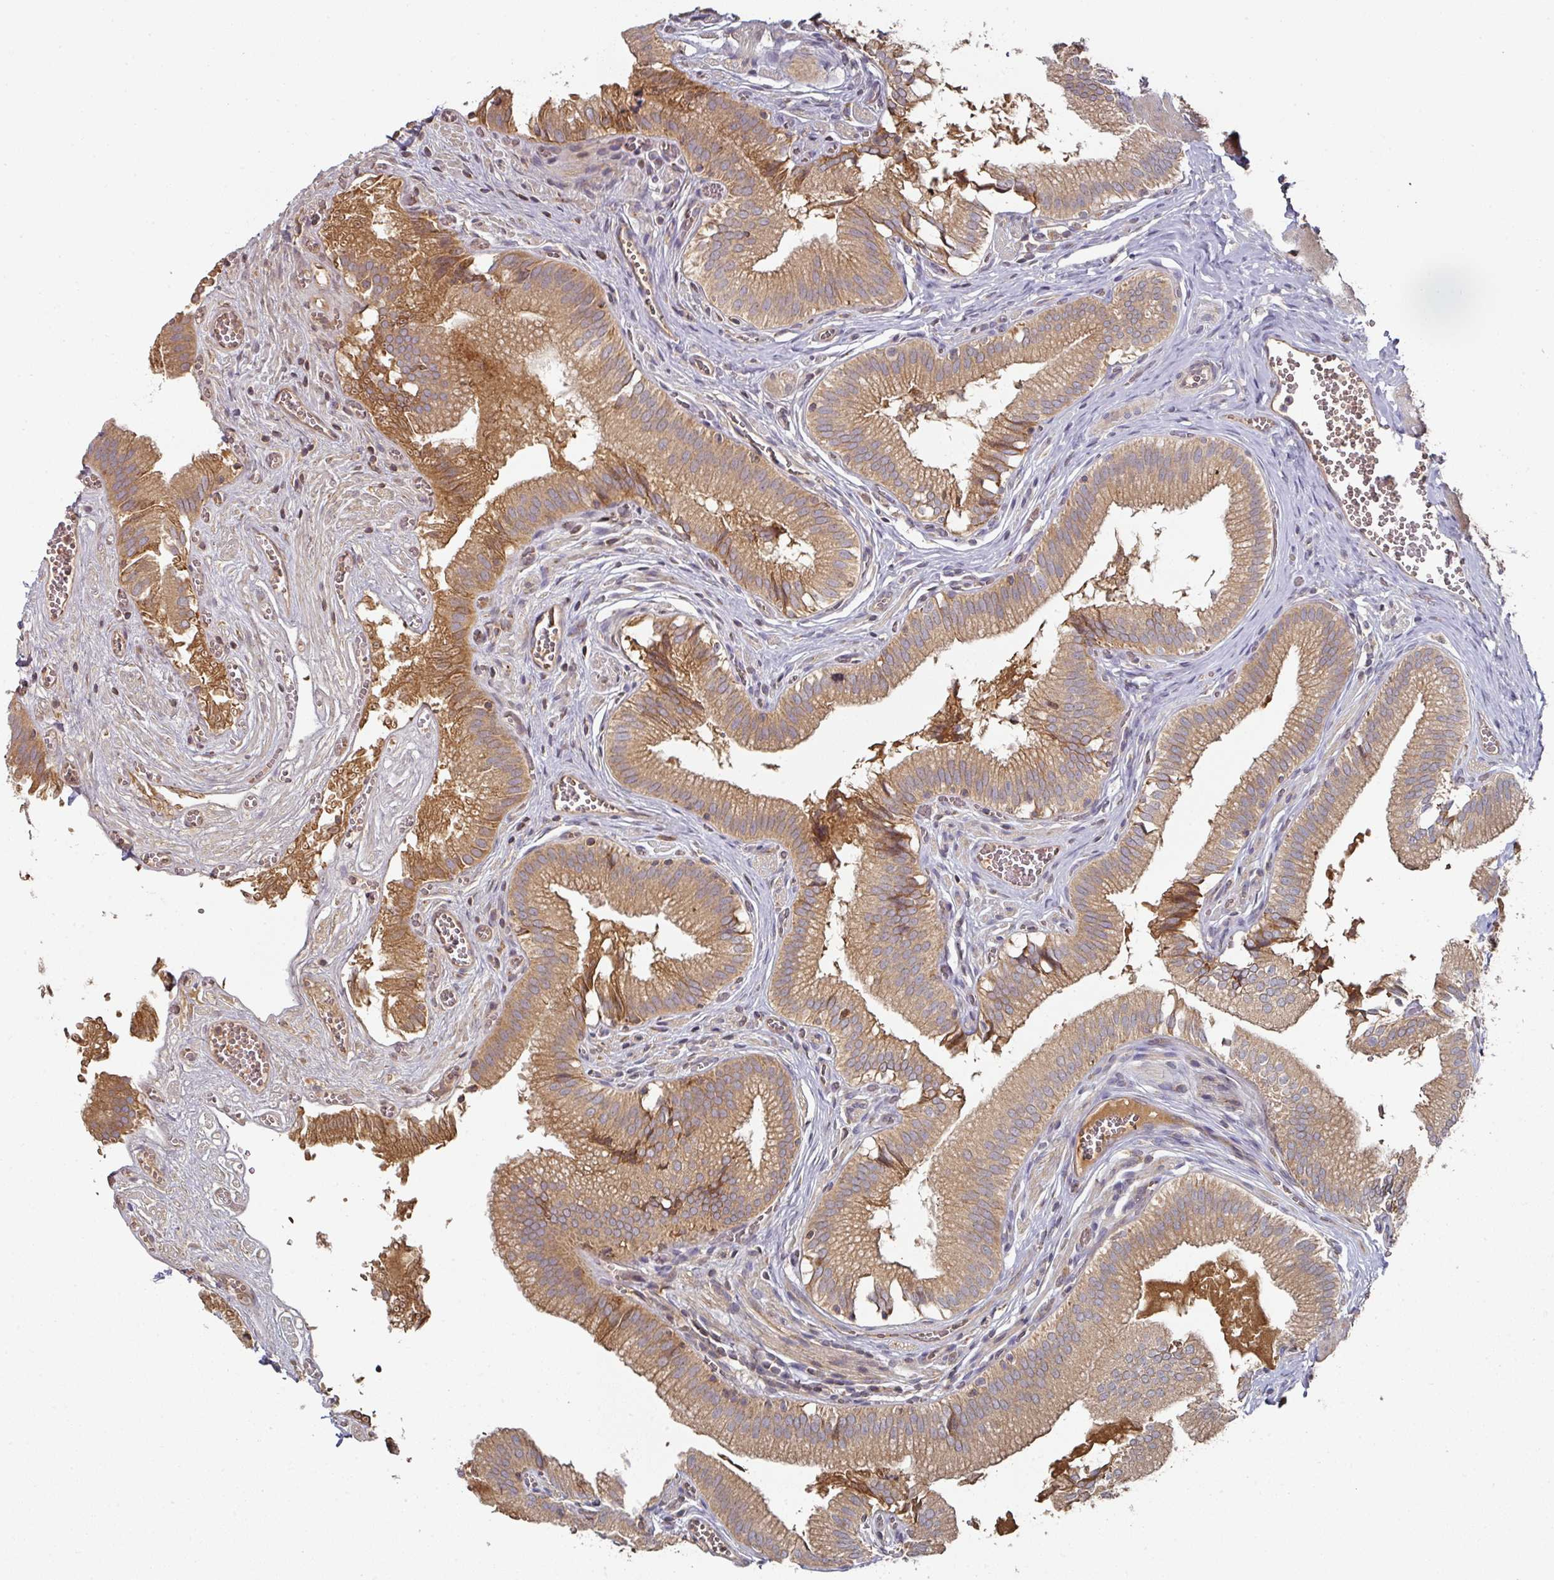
{"staining": {"intensity": "strong", "quantity": ">75%", "location": "cytoplasmic/membranous"}, "tissue": "gallbladder", "cell_type": "Glandular cells", "image_type": "normal", "snomed": [{"axis": "morphology", "description": "Normal tissue, NOS"}, {"axis": "topography", "description": "Gallbladder"}, {"axis": "topography", "description": "Peripheral nerve tissue"}], "caption": "Protein expression analysis of unremarkable gallbladder displays strong cytoplasmic/membranous staining in approximately >75% of glandular cells.", "gene": "DNAJC7", "patient": {"sex": "male", "age": 17}}